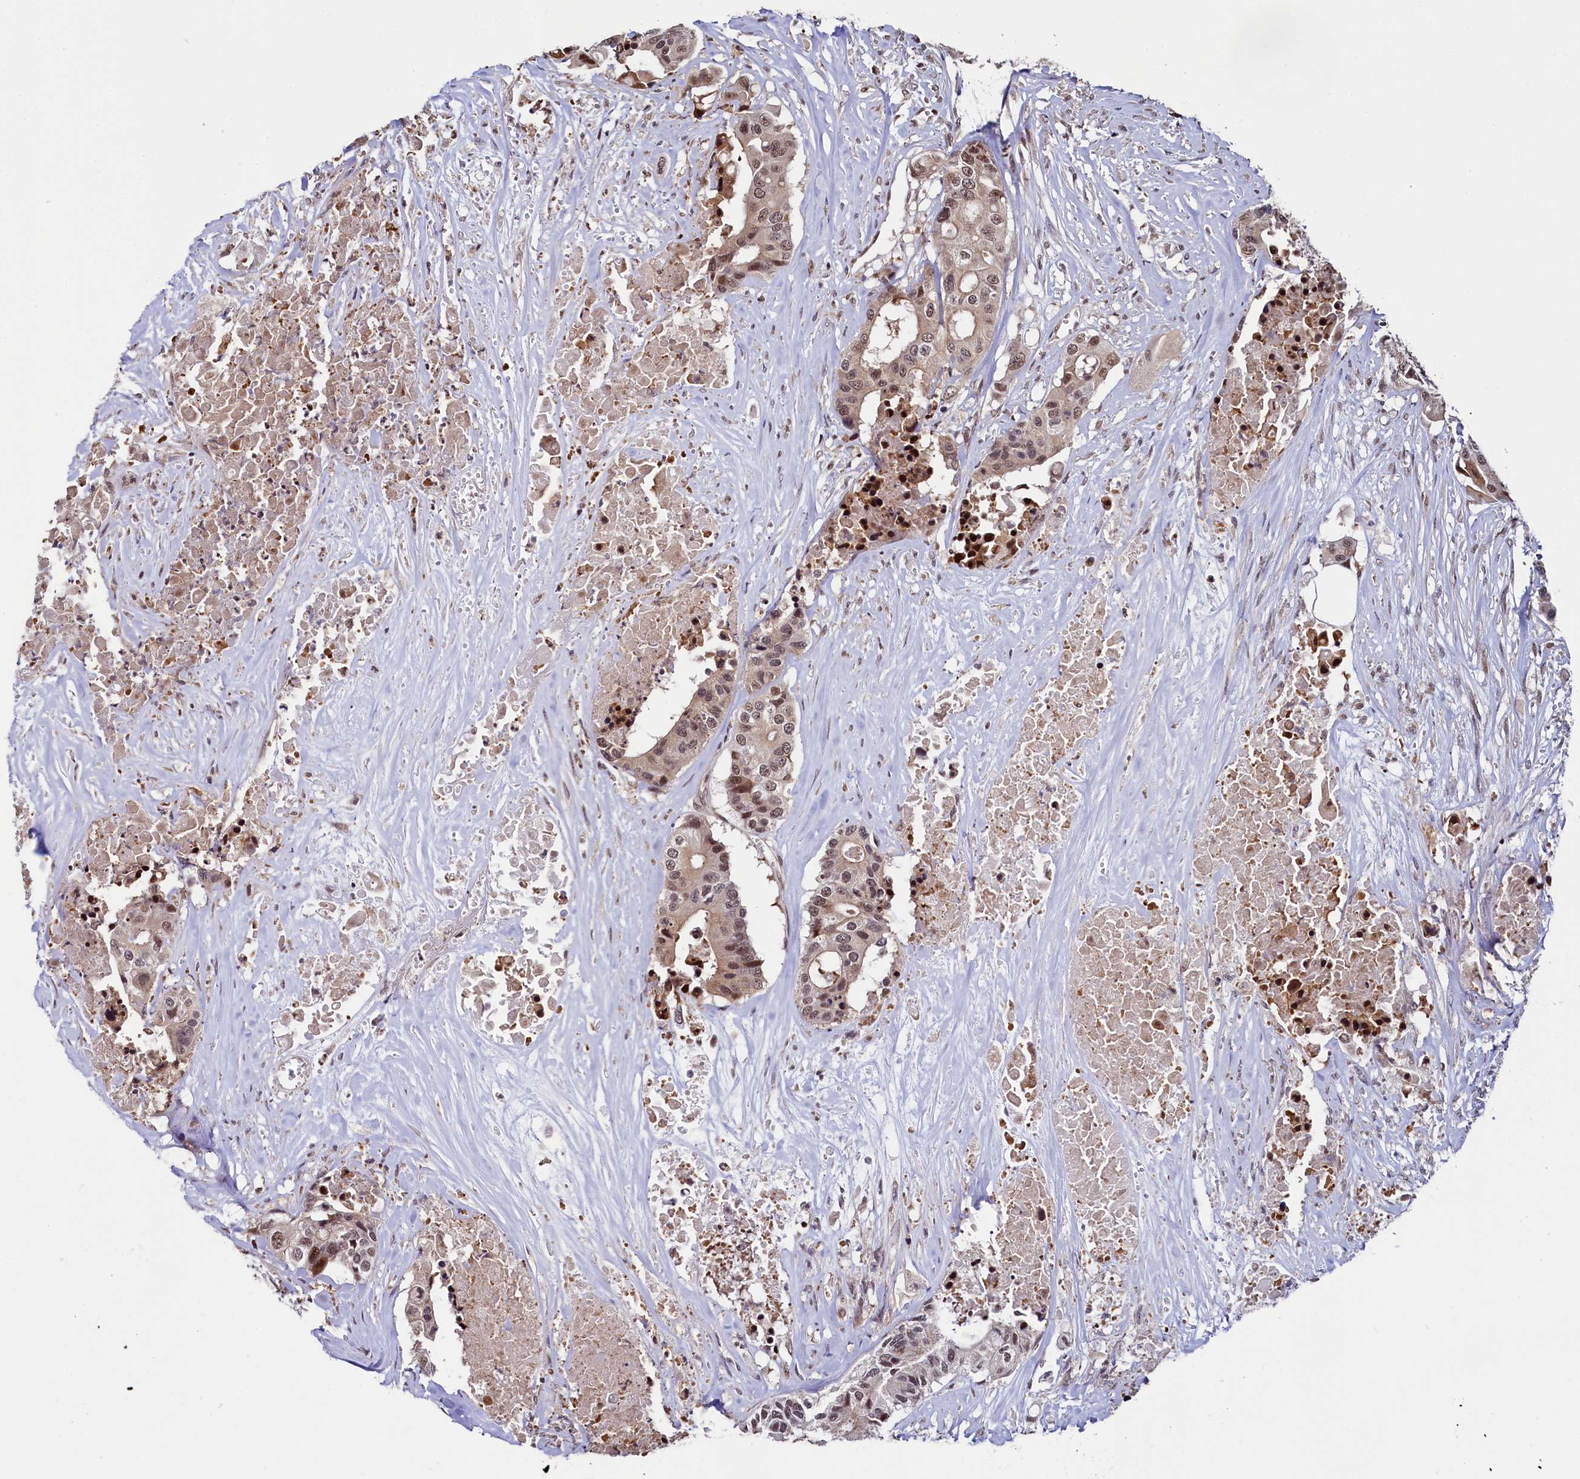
{"staining": {"intensity": "moderate", "quantity": ">75%", "location": "nuclear"}, "tissue": "colorectal cancer", "cell_type": "Tumor cells", "image_type": "cancer", "snomed": [{"axis": "morphology", "description": "Adenocarcinoma, NOS"}, {"axis": "topography", "description": "Colon"}], "caption": "Colorectal cancer stained with a brown dye demonstrates moderate nuclear positive staining in approximately >75% of tumor cells.", "gene": "LEO1", "patient": {"sex": "male", "age": 77}}